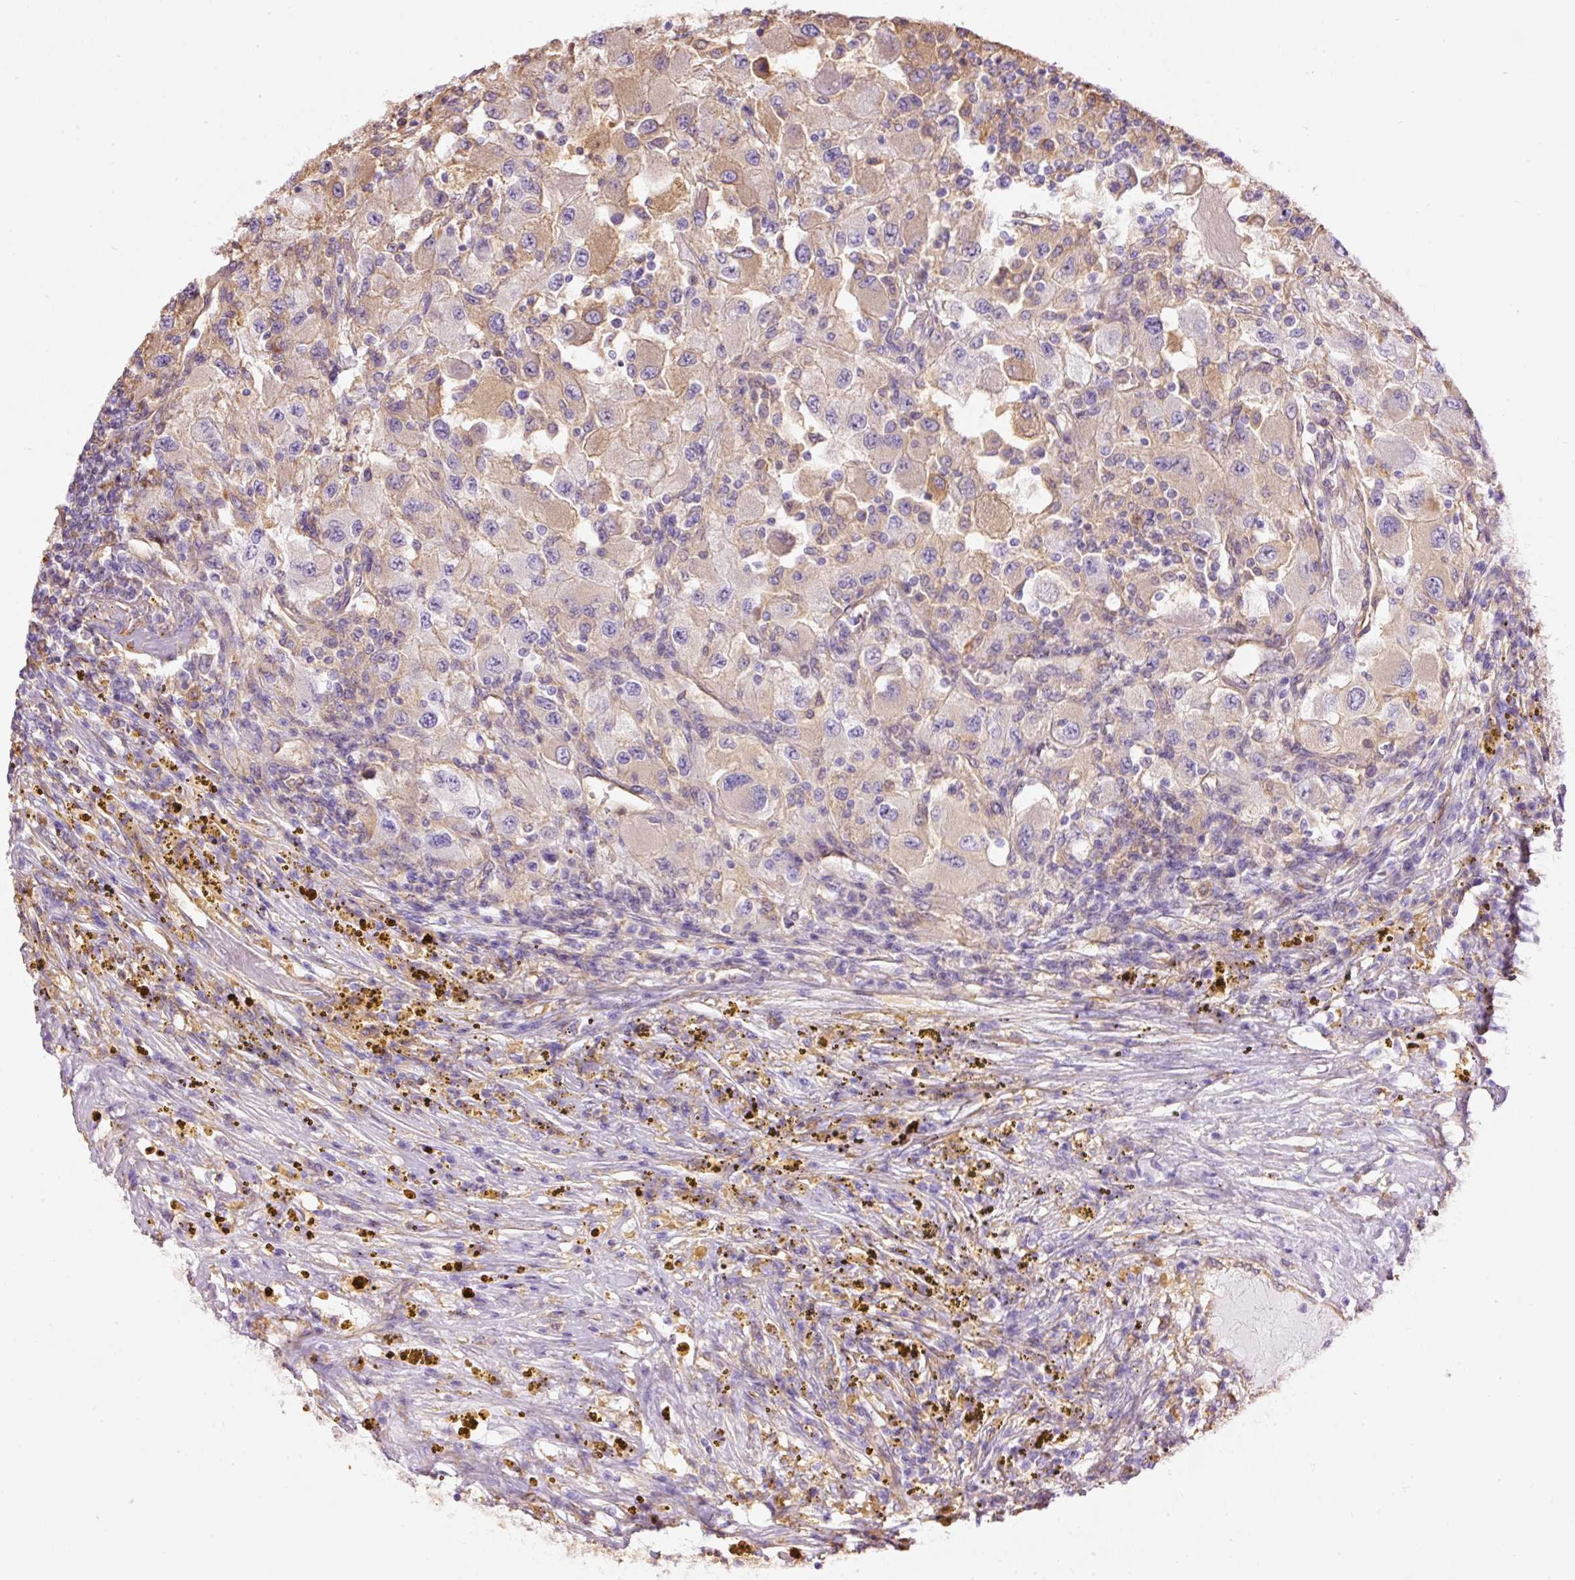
{"staining": {"intensity": "weak", "quantity": "<25%", "location": "cytoplasmic/membranous"}, "tissue": "renal cancer", "cell_type": "Tumor cells", "image_type": "cancer", "snomed": [{"axis": "morphology", "description": "Adenocarcinoma, NOS"}, {"axis": "topography", "description": "Kidney"}], "caption": "Immunohistochemistry (IHC) image of neoplastic tissue: human adenocarcinoma (renal) stained with DAB (3,3'-diaminobenzidine) exhibits no significant protein staining in tumor cells. (Brightfield microscopy of DAB immunohistochemistry at high magnification).", "gene": "IL10RB", "patient": {"sex": "female", "age": 67}}